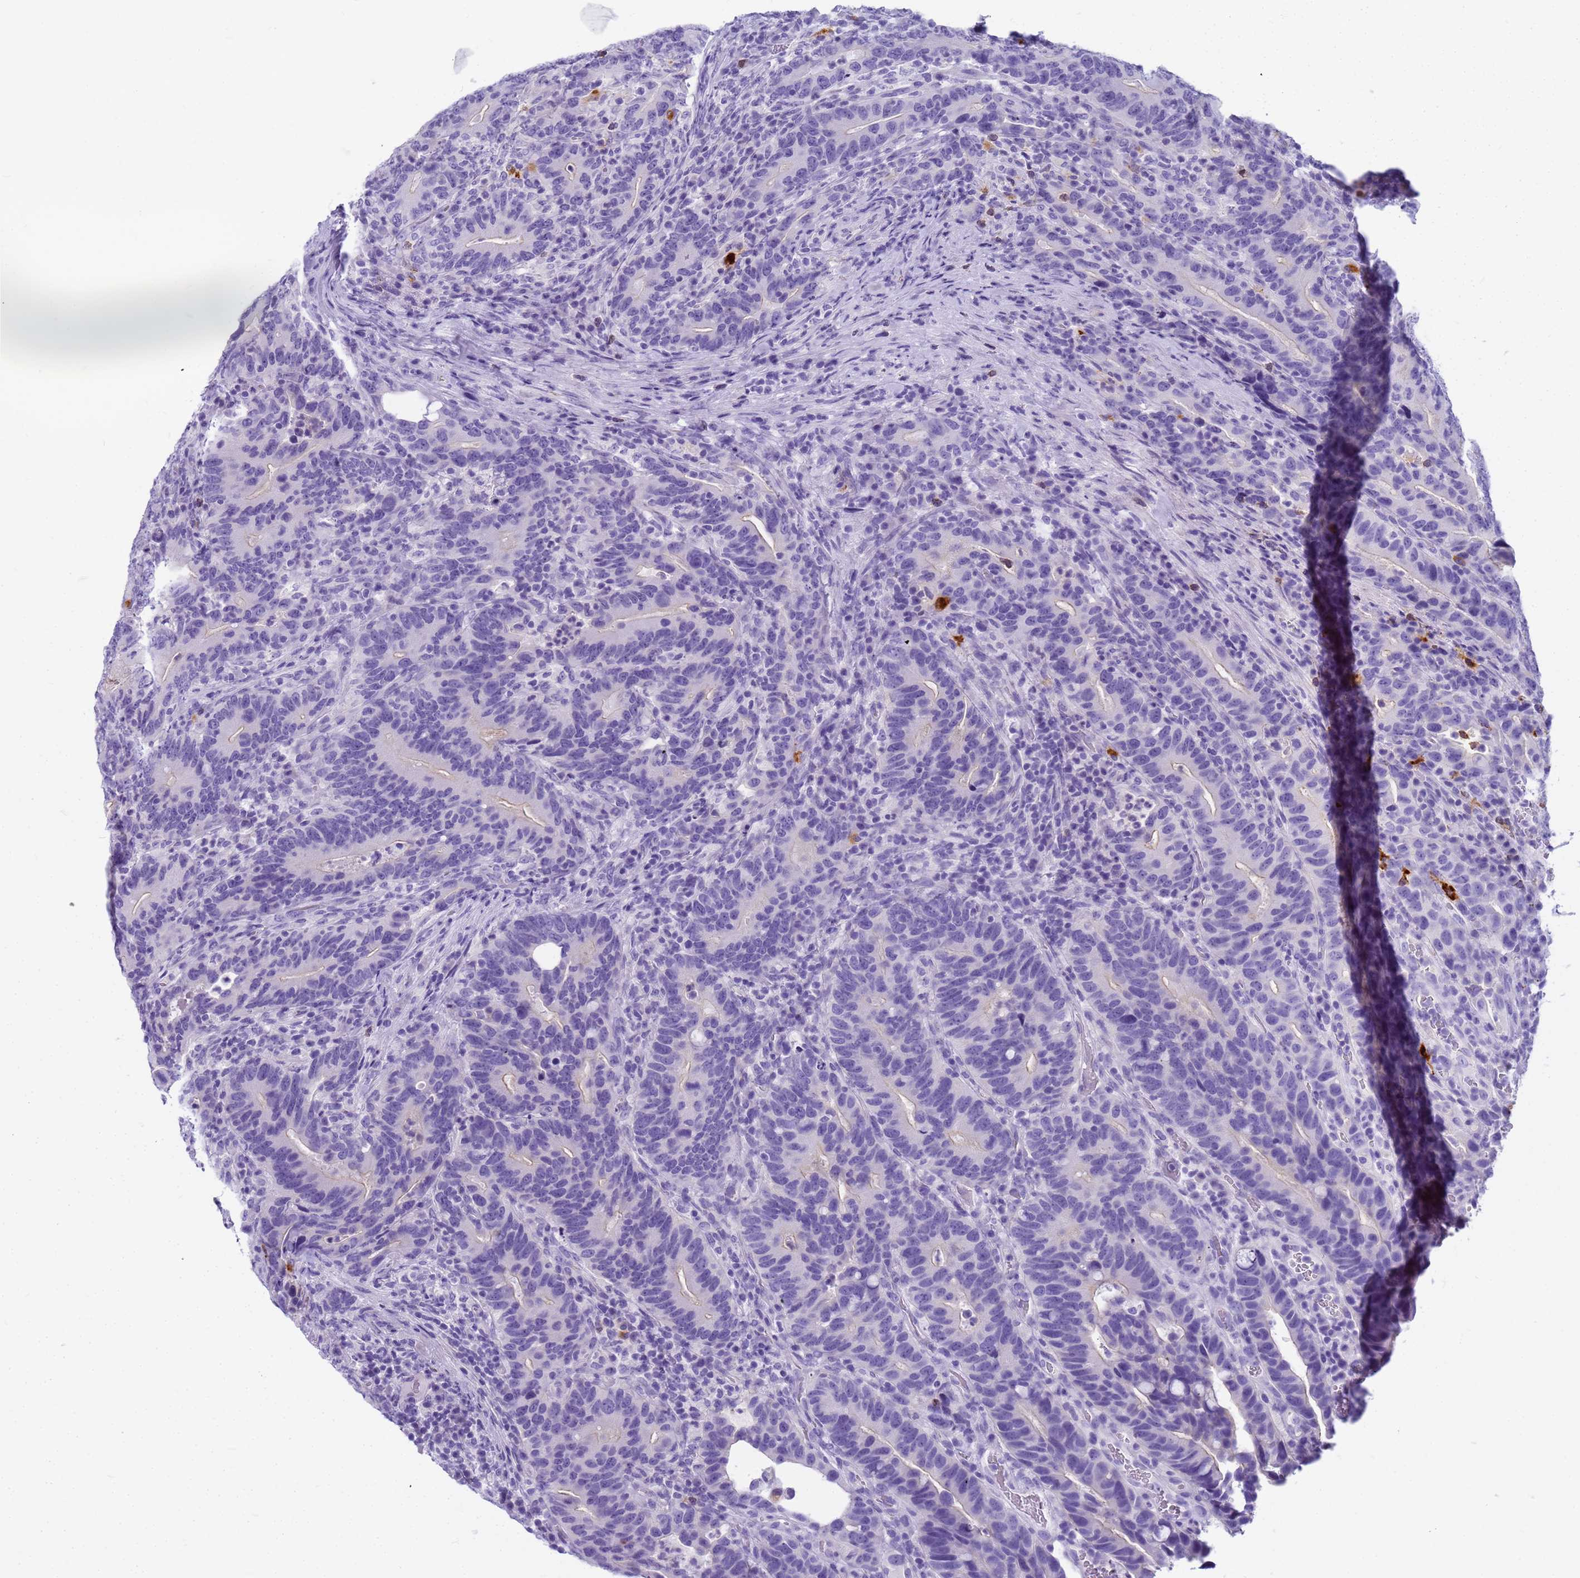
{"staining": {"intensity": "negative", "quantity": "none", "location": "none"}, "tissue": "colorectal cancer", "cell_type": "Tumor cells", "image_type": "cancer", "snomed": [{"axis": "morphology", "description": "Adenocarcinoma, NOS"}, {"axis": "topography", "description": "Colon"}], "caption": "There is no significant expression in tumor cells of colorectal cancer.", "gene": "RNASE2", "patient": {"sex": "female", "age": 66}}